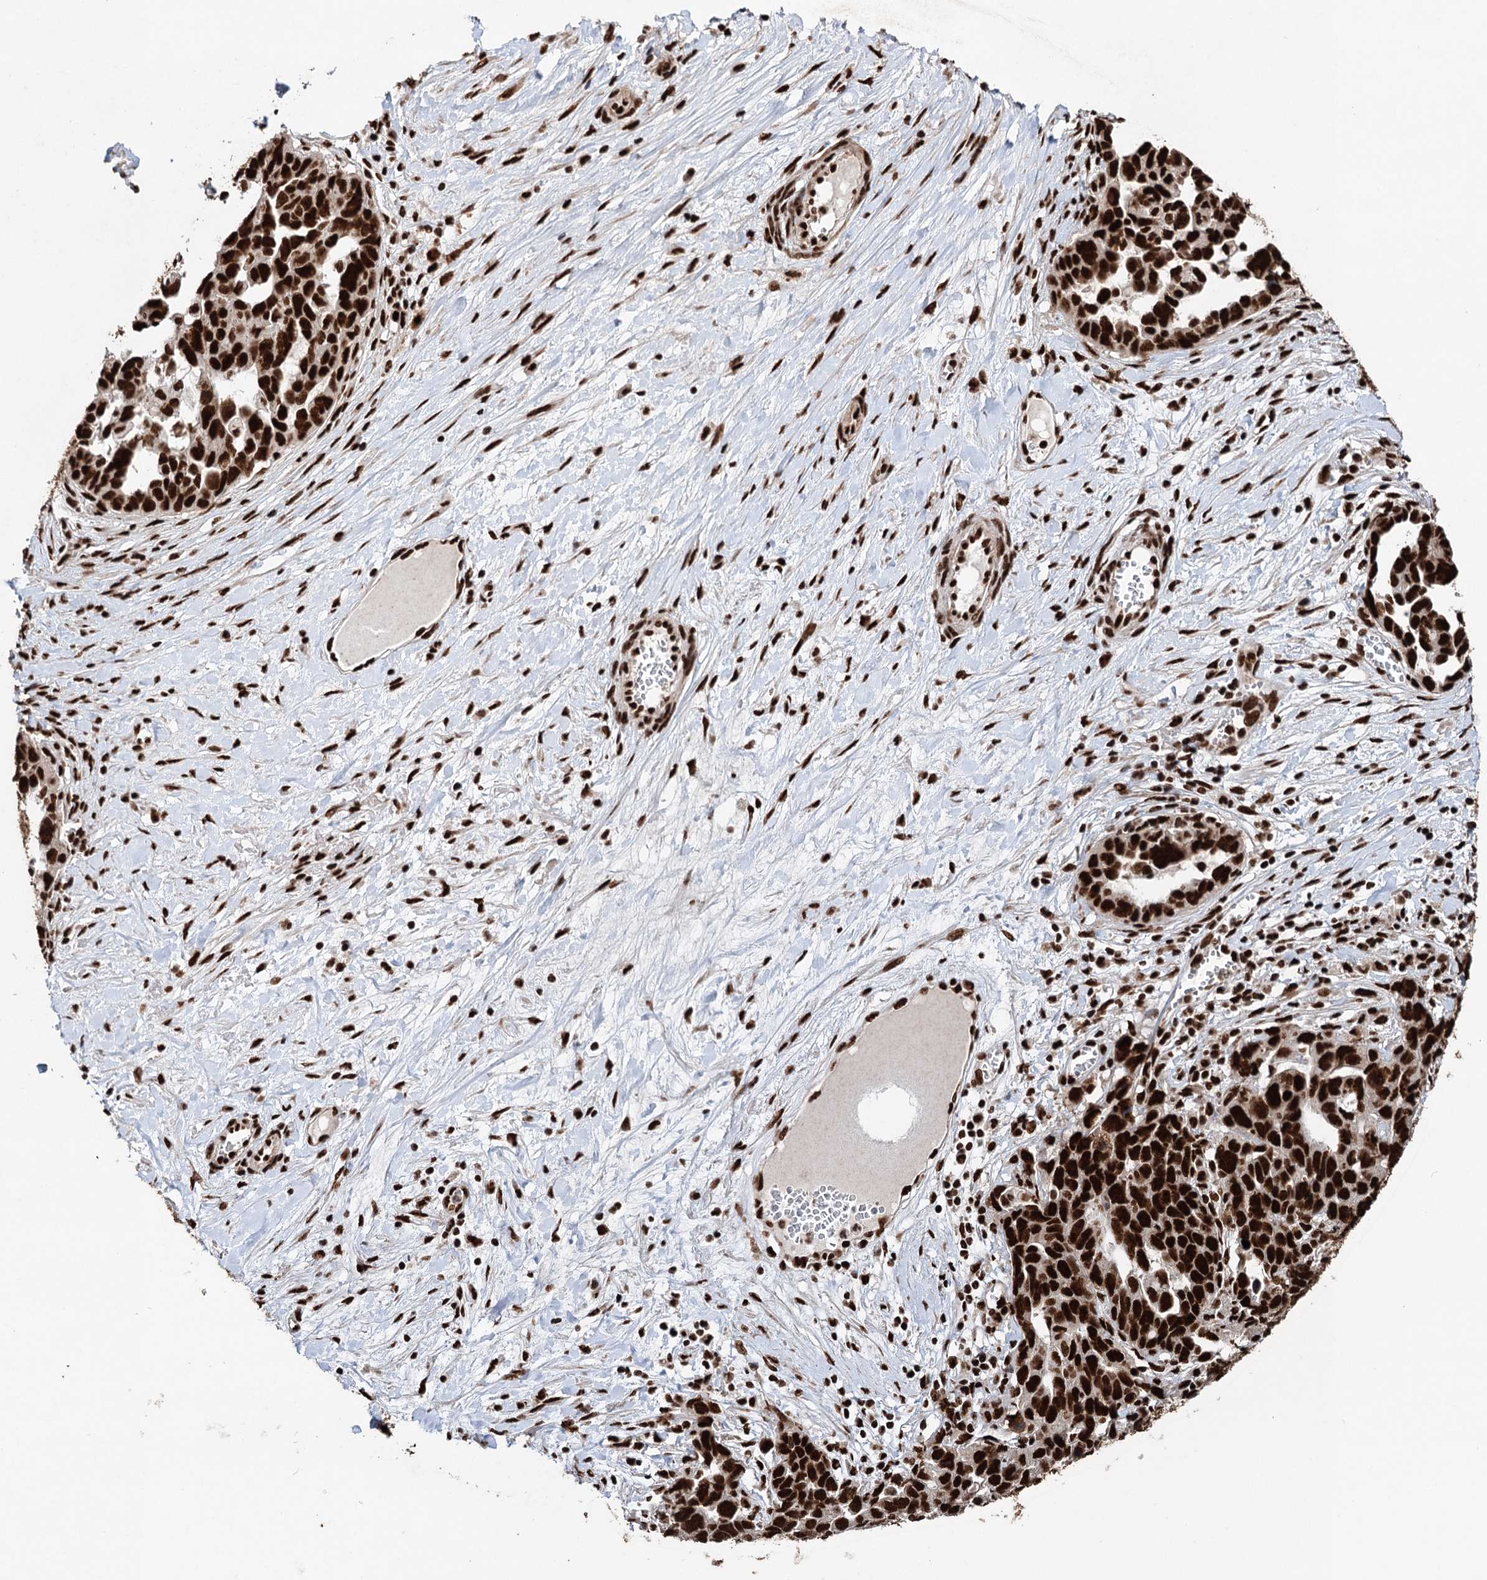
{"staining": {"intensity": "strong", "quantity": ">75%", "location": "nuclear"}, "tissue": "ovarian cancer", "cell_type": "Tumor cells", "image_type": "cancer", "snomed": [{"axis": "morphology", "description": "Cystadenocarcinoma, serous, NOS"}, {"axis": "topography", "description": "Ovary"}], "caption": "Immunohistochemical staining of serous cystadenocarcinoma (ovarian) shows high levels of strong nuclear positivity in about >75% of tumor cells.", "gene": "MATR3", "patient": {"sex": "female", "age": 54}}